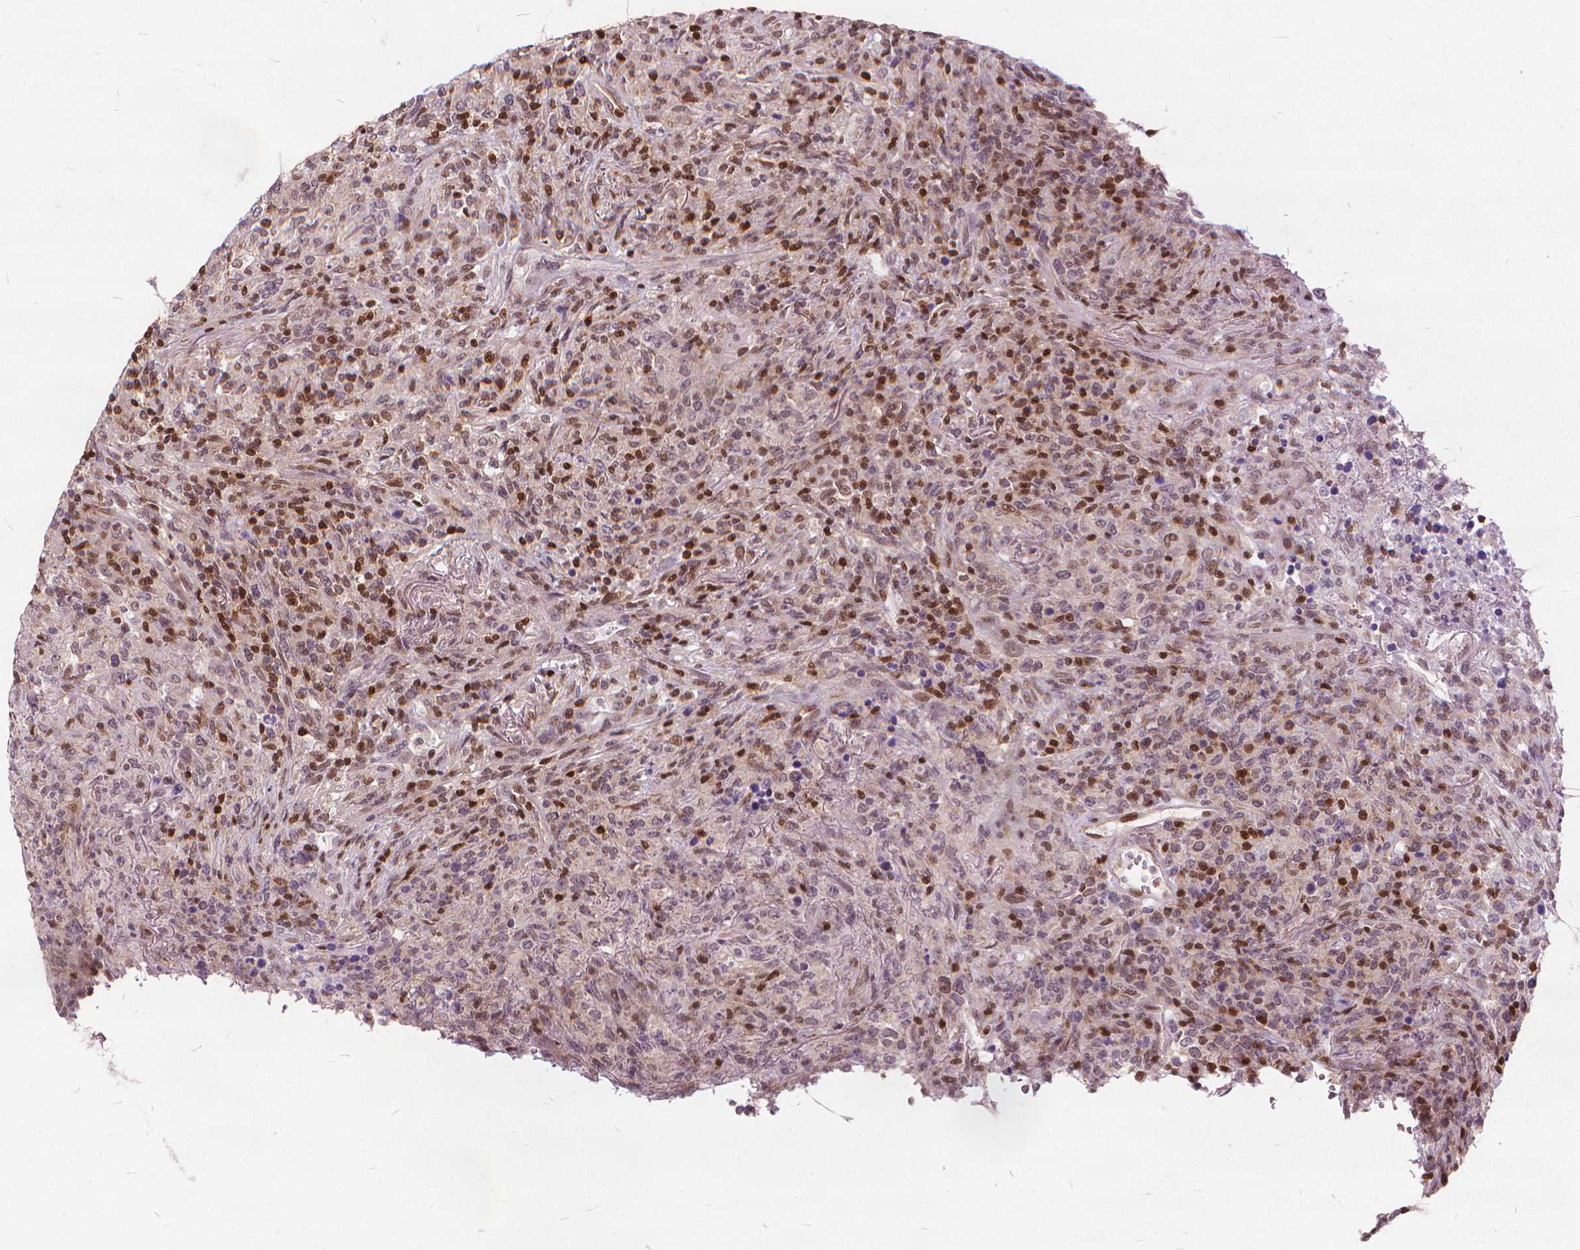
{"staining": {"intensity": "weak", "quantity": ">75%", "location": "nuclear"}, "tissue": "lymphoma", "cell_type": "Tumor cells", "image_type": "cancer", "snomed": [{"axis": "morphology", "description": "Malignant lymphoma, non-Hodgkin's type, High grade"}, {"axis": "topography", "description": "Lung"}], "caption": "Human lymphoma stained for a protein (brown) reveals weak nuclear positive positivity in approximately >75% of tumor cells.", "gene": "STAT5B", "patient": {"sex": "male", "age": 79}}